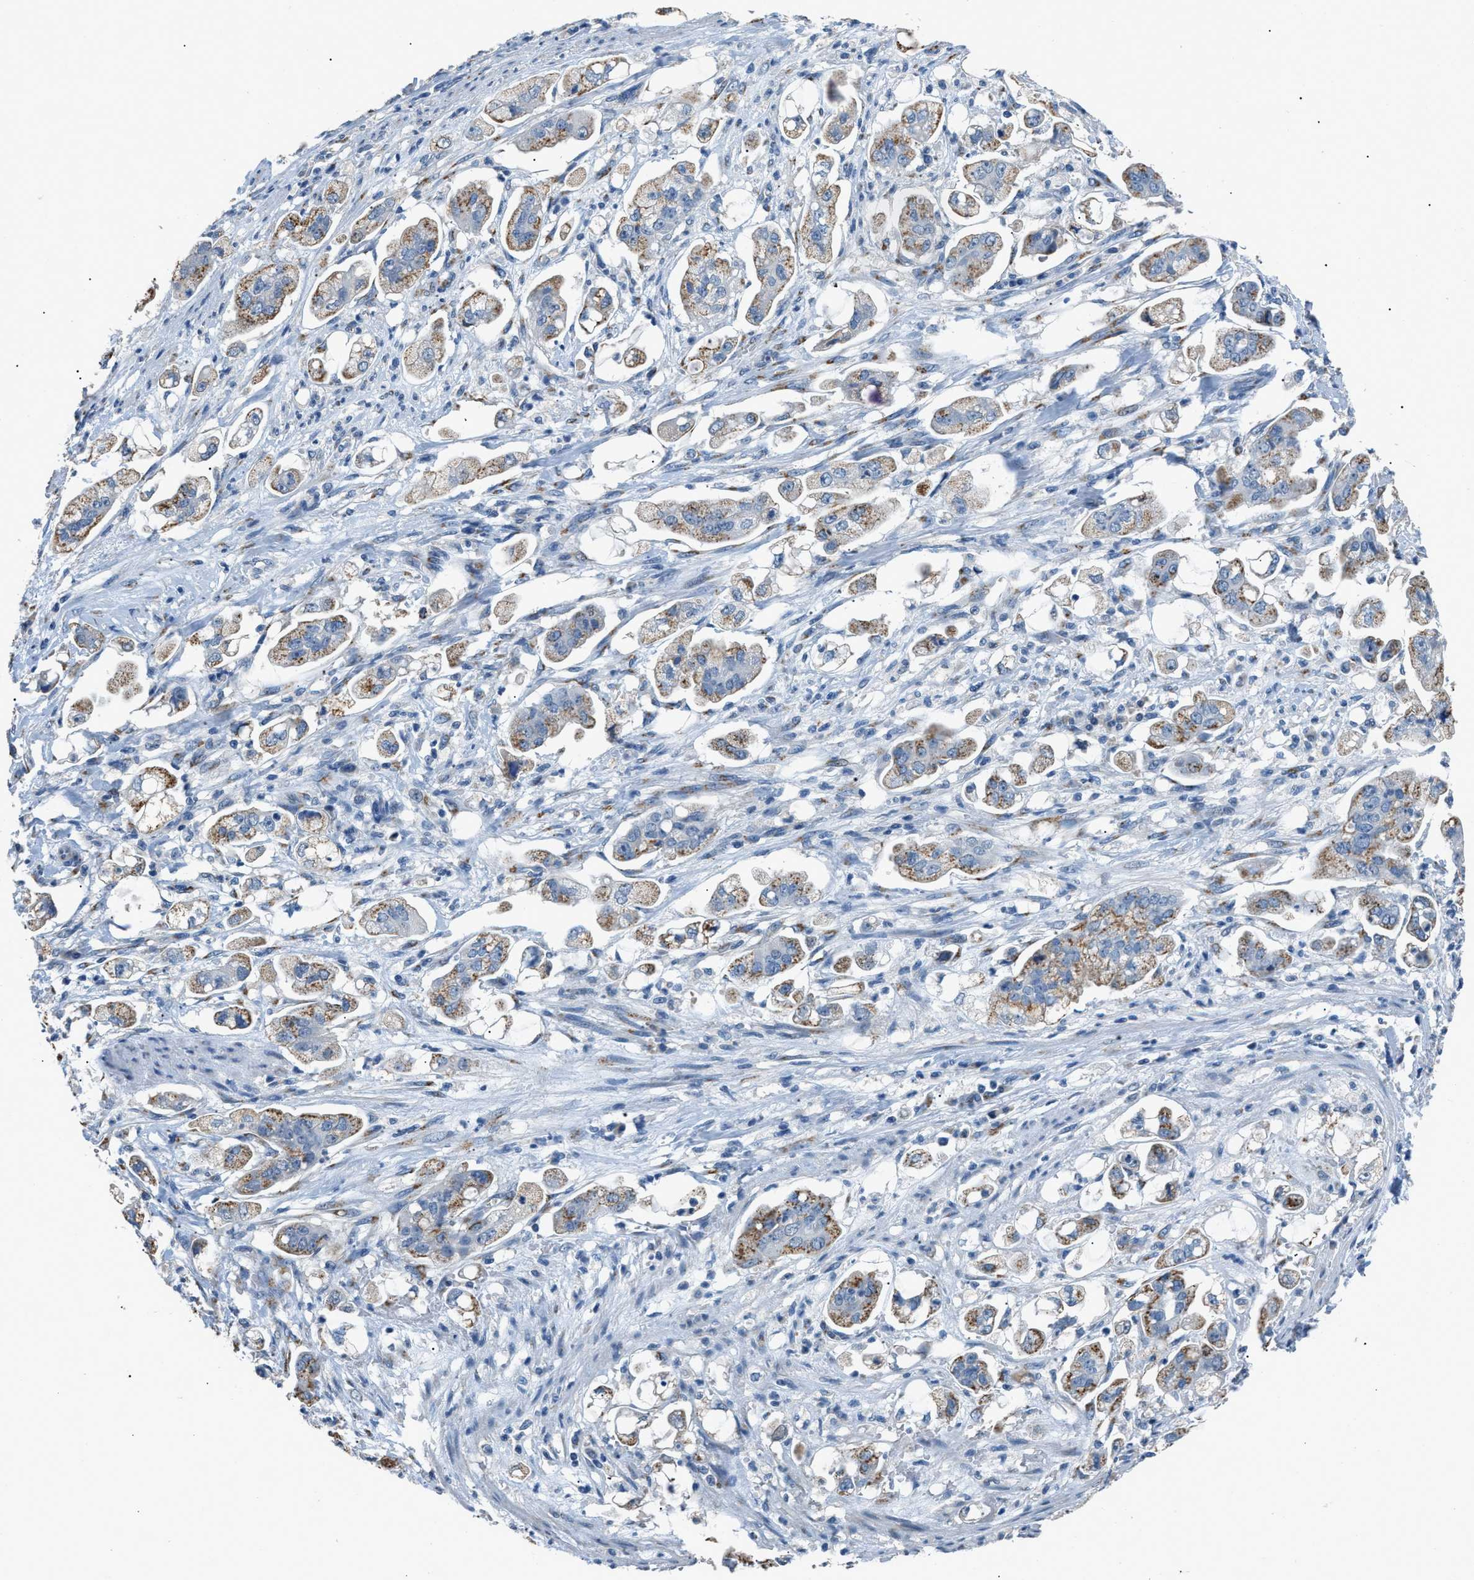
{"staining": {"intensity": "moderate", "quantity": ">75%", "location": "cytoplasmic/membranous"}, "tissue": "stomach cancer", "cell_type": "Tumor cells", "image_type": "cancer", "snomed": [{"axis": "morphology", "description": "Adenocarcinoma, NOS"}, {"axis": "topography", "description": "Stomach"}], "caption": "Brown immunohistochemical staining in stomach adenocarcinoma displays moderate cytoplasmic/membranous expression in approximately >75% of tumor cells.", "gene": "GOLM1", "patient": {"sex": "male", "age": 62}}